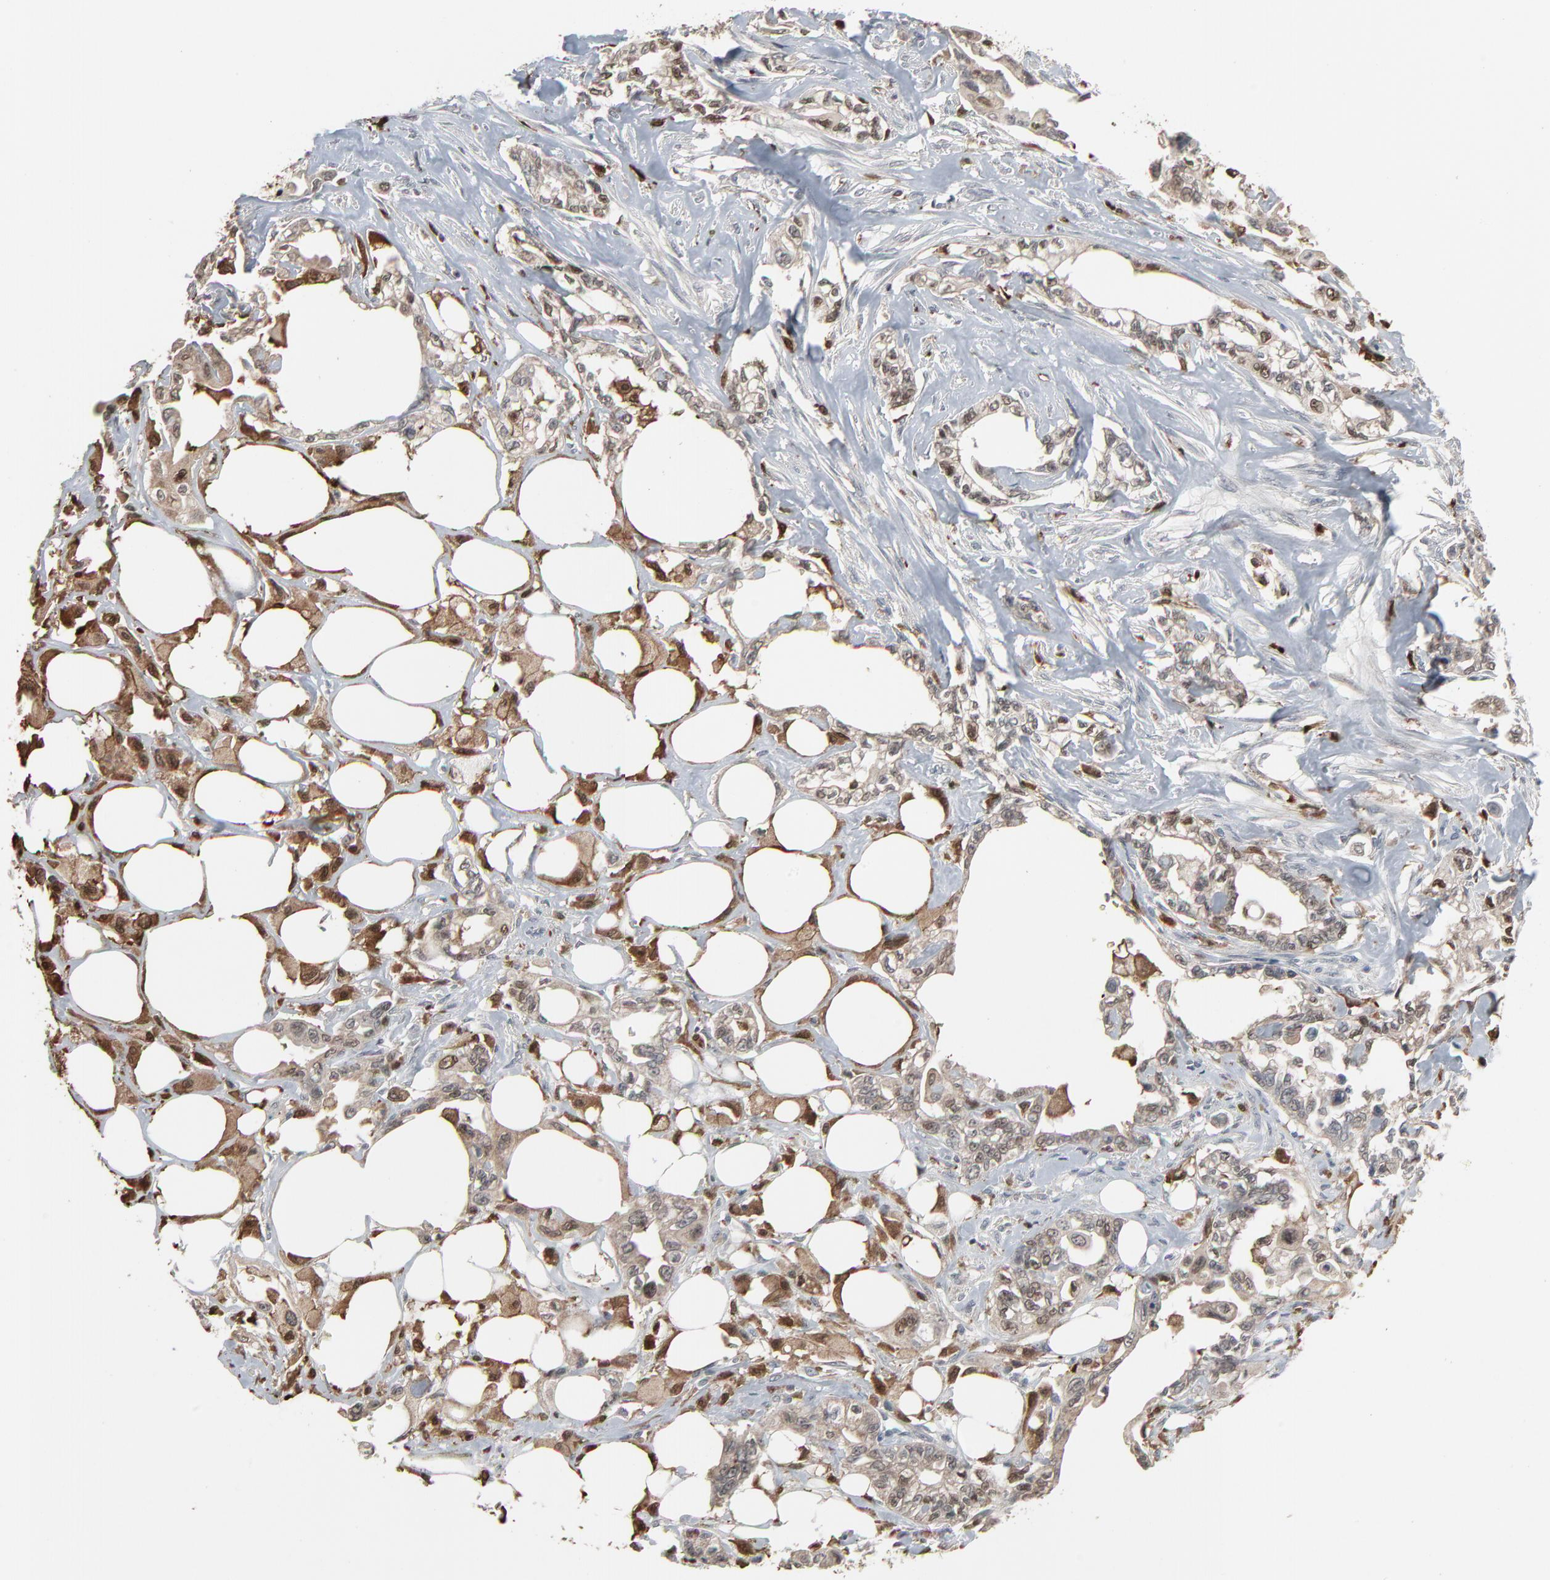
{"staining": {"intensity": "moderate", "quantity": "<25%", "location": "cytoplasmic/membranous,nuclear"}, "tissue": "pancreatic cancer", "cell_type": "Tumor cells", "image_type": "cancer", "snomed": [{"axis": "morphology", "description": "Normal tissue, NOS"}, {"axis": "topography", "description": "Pancreas"}], "caption": "Tumor cells reveal low levels of moderate cytoplasmic/membranous and nuclear positivity in about <25% of cells in pancreatic cancer.", "gene": "DOCK8", "patient": {"sex": "male", "age": 42}}